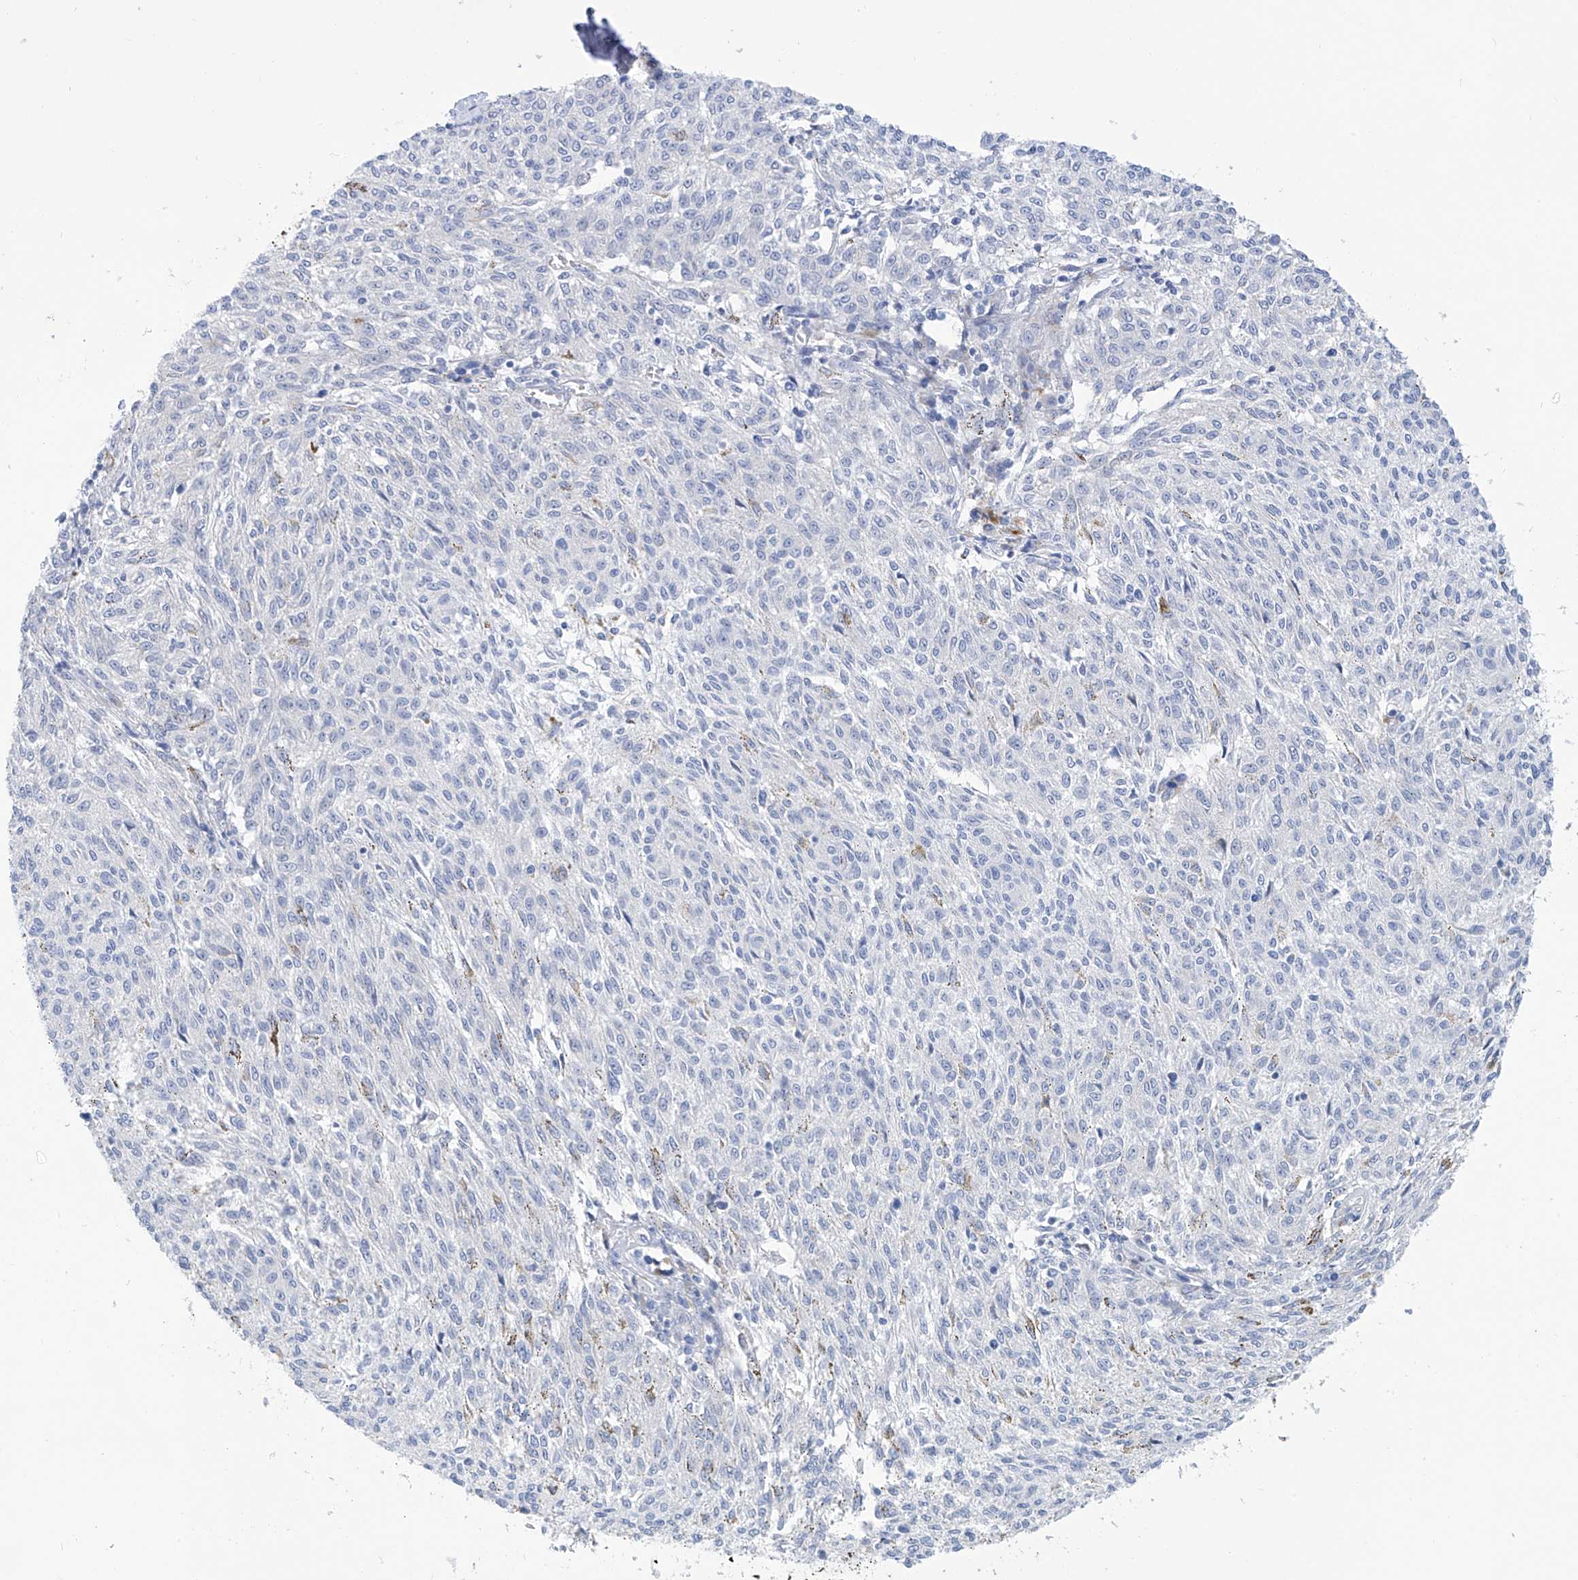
{"staining": {"intensity": "negative", "quantity": "none", "location": "none"}, "tissue": "melanoma", "cell_type": "Tumor cells", "image_type": "cancer", "snomed": [{"axis": "morphology", "description": "Malignant melanoma, NOS"}, {"axis": "topography", "description": "Skin"}], "caption": "Immunohistochemistry (IHC) image of neoplastic tissue: malignant melanoma stained with DAB (3,3'-diaminobenzidine) shows no significant protein staining in tumor cells.", "gene": "PIK3C2B", "patient": {"sex": "female", "age": 72}}